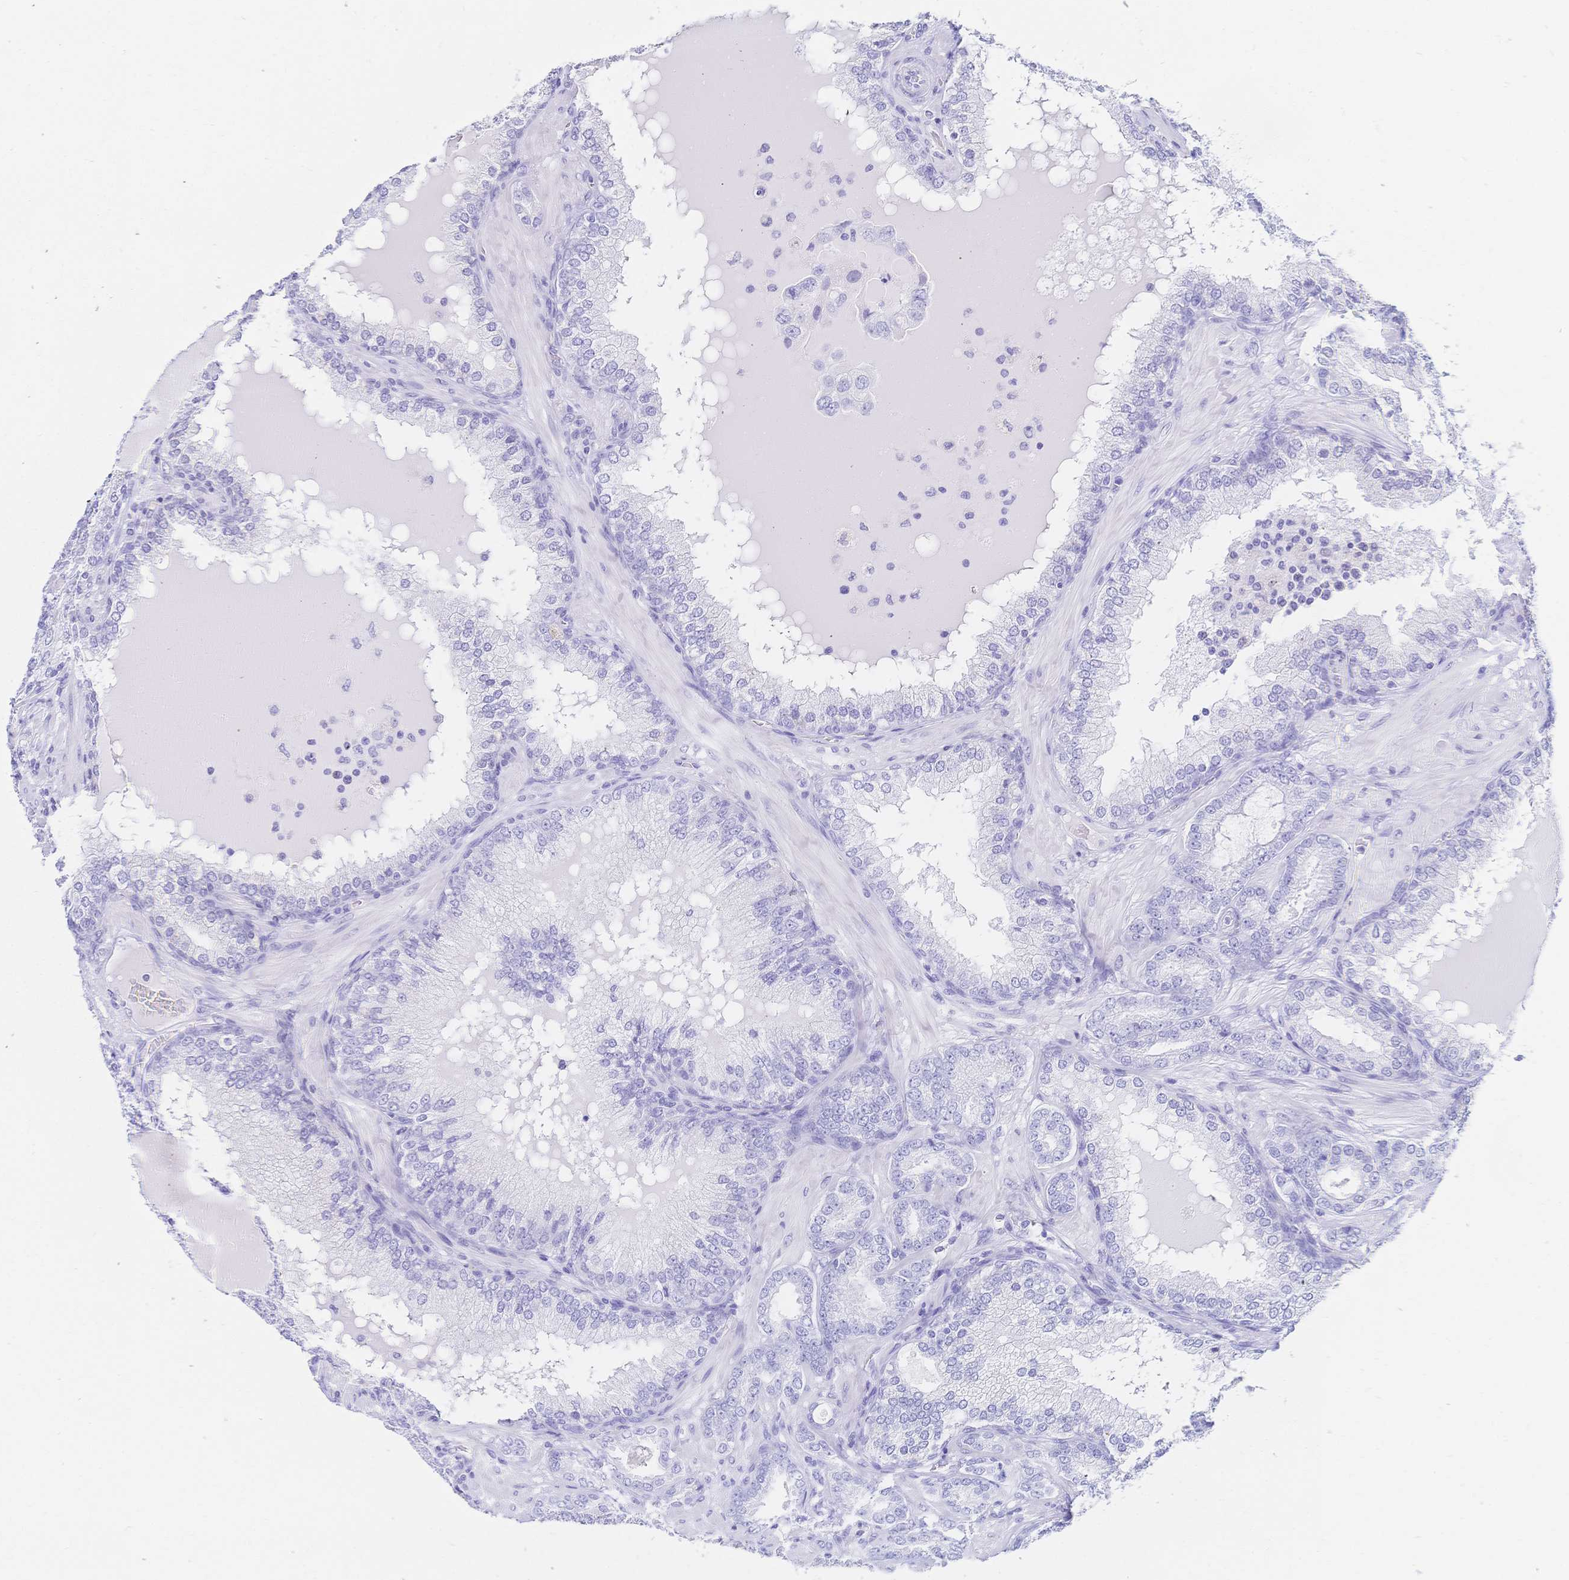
{"staining": {"intensity": "negative", "quantity": "none", "location": "none"}, "tissue": "prostate cancer", "cell_type": "Tumor cells", "image_type": "cancer", "snomed": [{"axis": "morphology", "description": "Adenocarcinoma, High grade"}, {"axis": "topography", "description": "Prostate"}], "caption": "Immunohistochemical staining of prostate cancer displays no significant staining in tumor cells.", "gene": "MEP1B", "patient": {"sex": "male", "age": 60}}